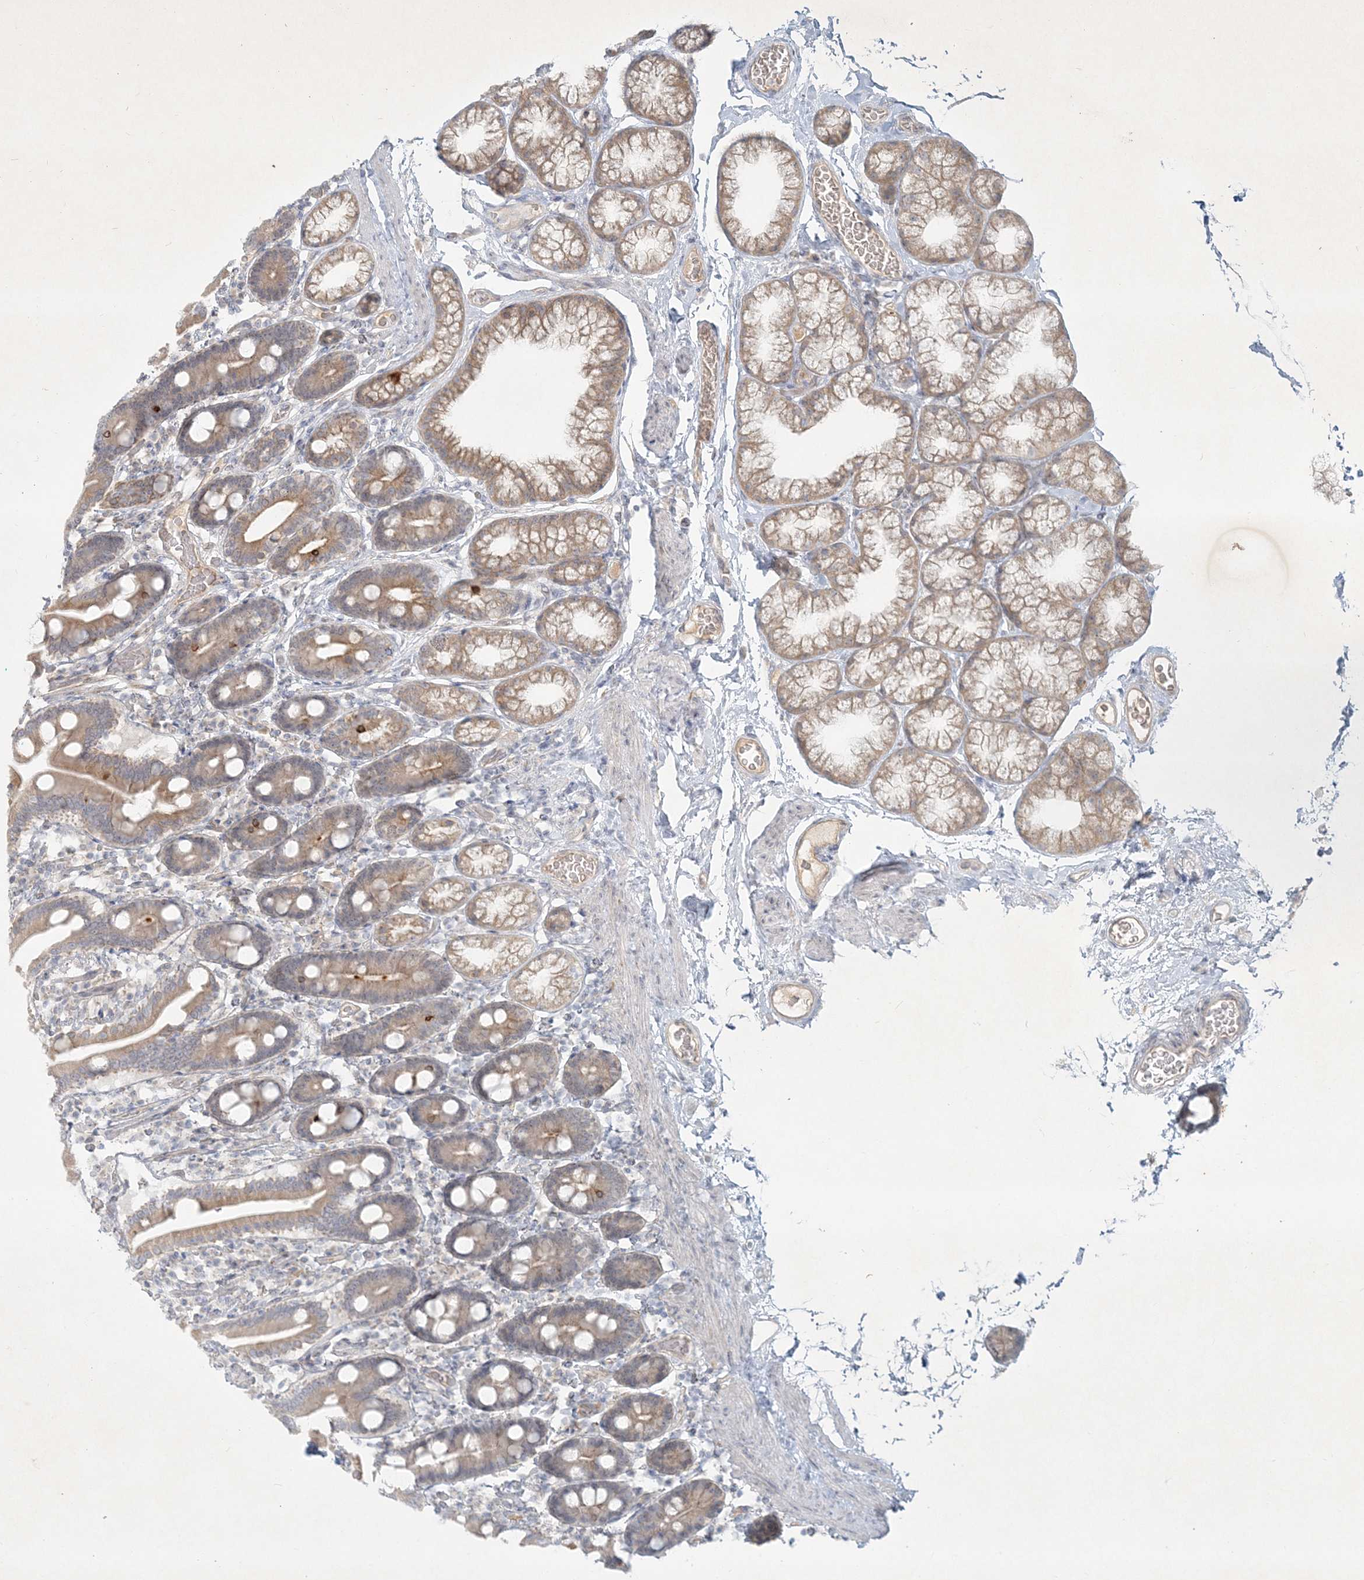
{"staining": {"intensity": "moderate", "quantity": "25%-75%", "location": "cytoplasmic/membranous"}, "tissue": "duodenum", "cell_type": "Glandular cells", "image_type": "normal", "snomed": [{"axis": "morphology", "description": "Normal tissue, NOS"}, {"axis": "topography", "description": "Duodenum"}], "caption": "Human duodenum stained for a protein (brown) displays moderate cytoplasmic/membranous positive staining in approximately 25%-75% of glandular cells.", "gene": "BOD1L2", "patient": {"sex": "male", "age": 55}}